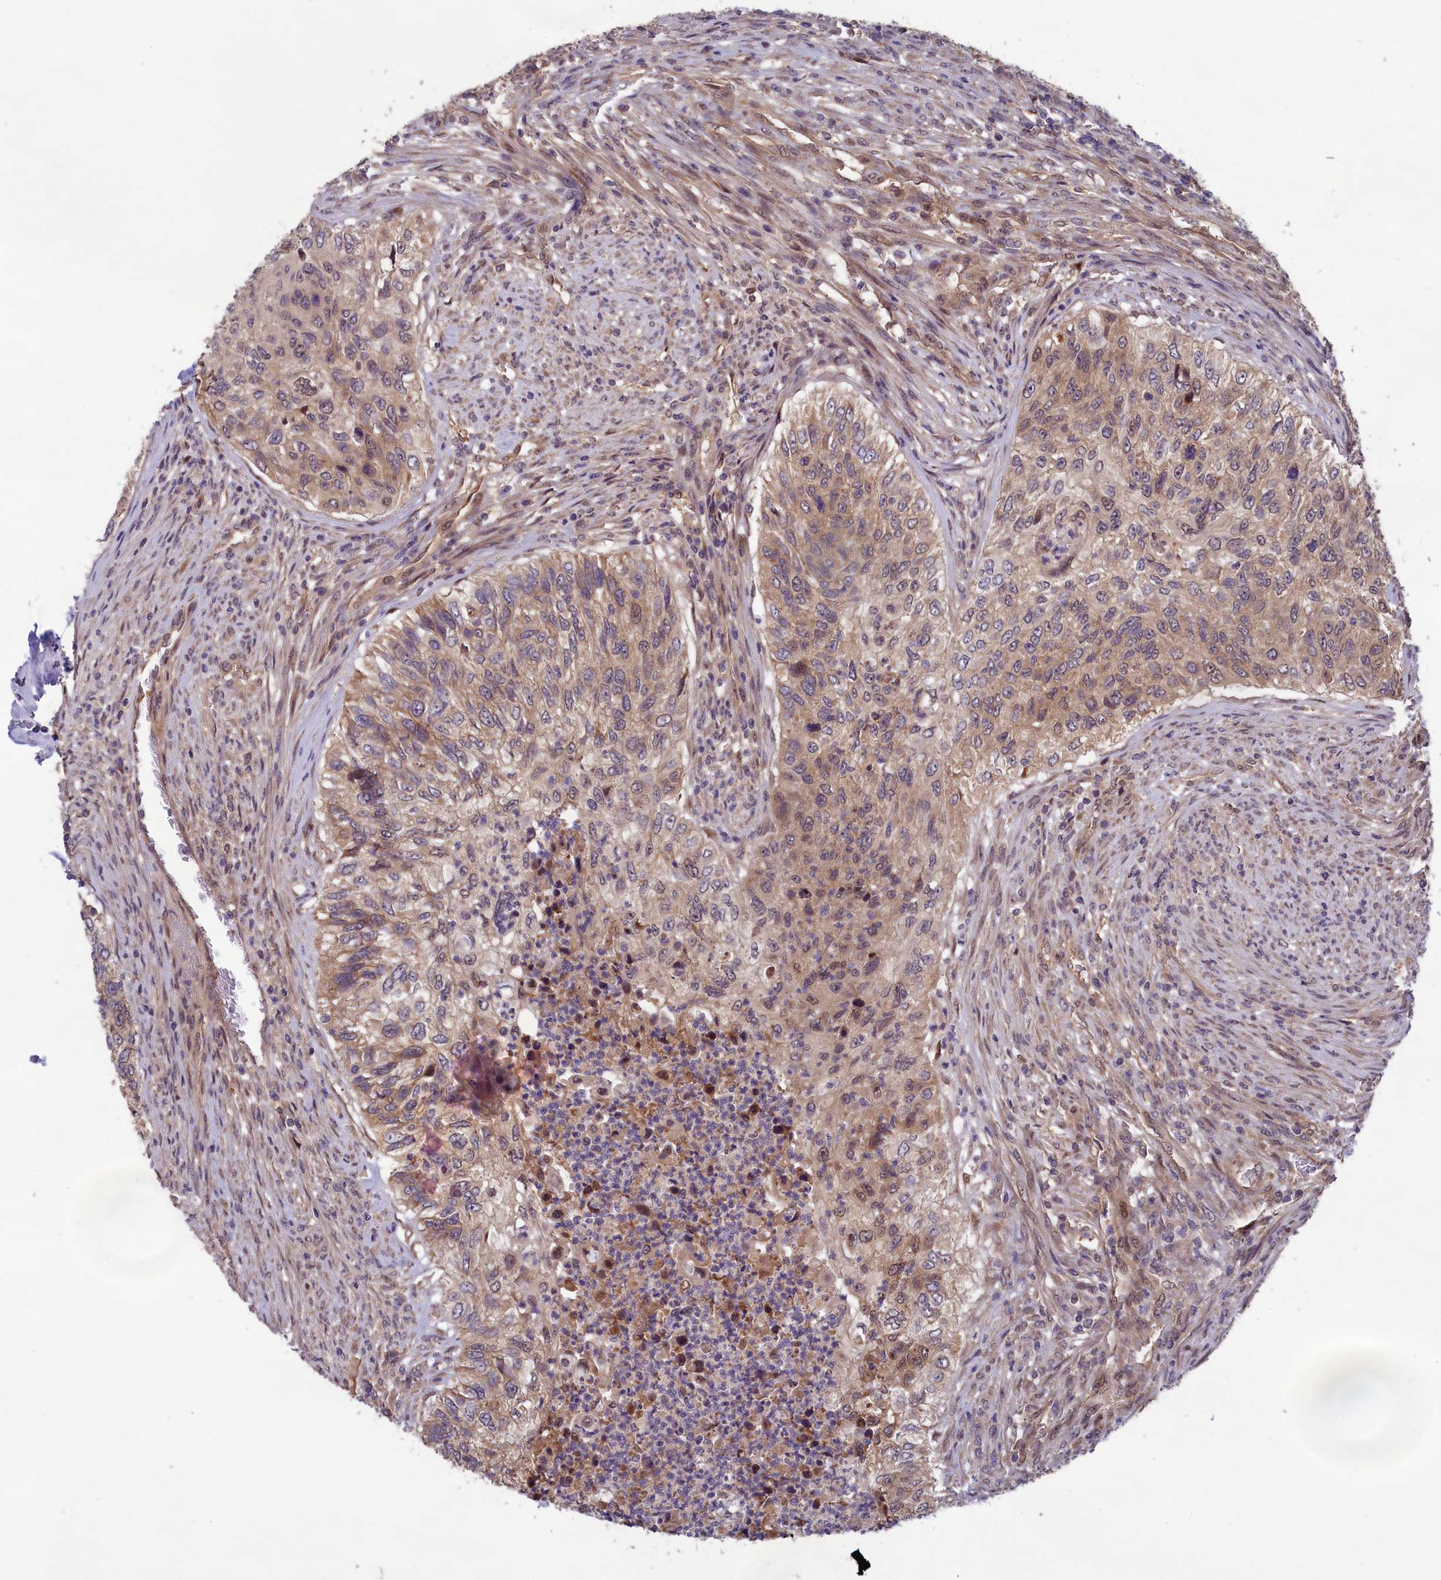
{"staining": {"intensity": "weak", "quantity": ">75%", "location": "cytoplasmic/membranous,nuclear"}, "tissue": "urothelial cancer", "cell_type": "Tumor cells", "image_type": "cancer", "snomed": [{"axis": "morphology", "description": "Urothelial carcinoma, High grade"}, {"axis": "topography", "description": "Urinary bladder"}], "caption": "Immunohistochemistry (IHC) of urothelial cancer displays low levels of weak cytoplasmic/membranous and nuclear positivity in about >75% of tumor cells.", "gene": "CCDC15", "patient": {"sex": "female", "age": 60}}